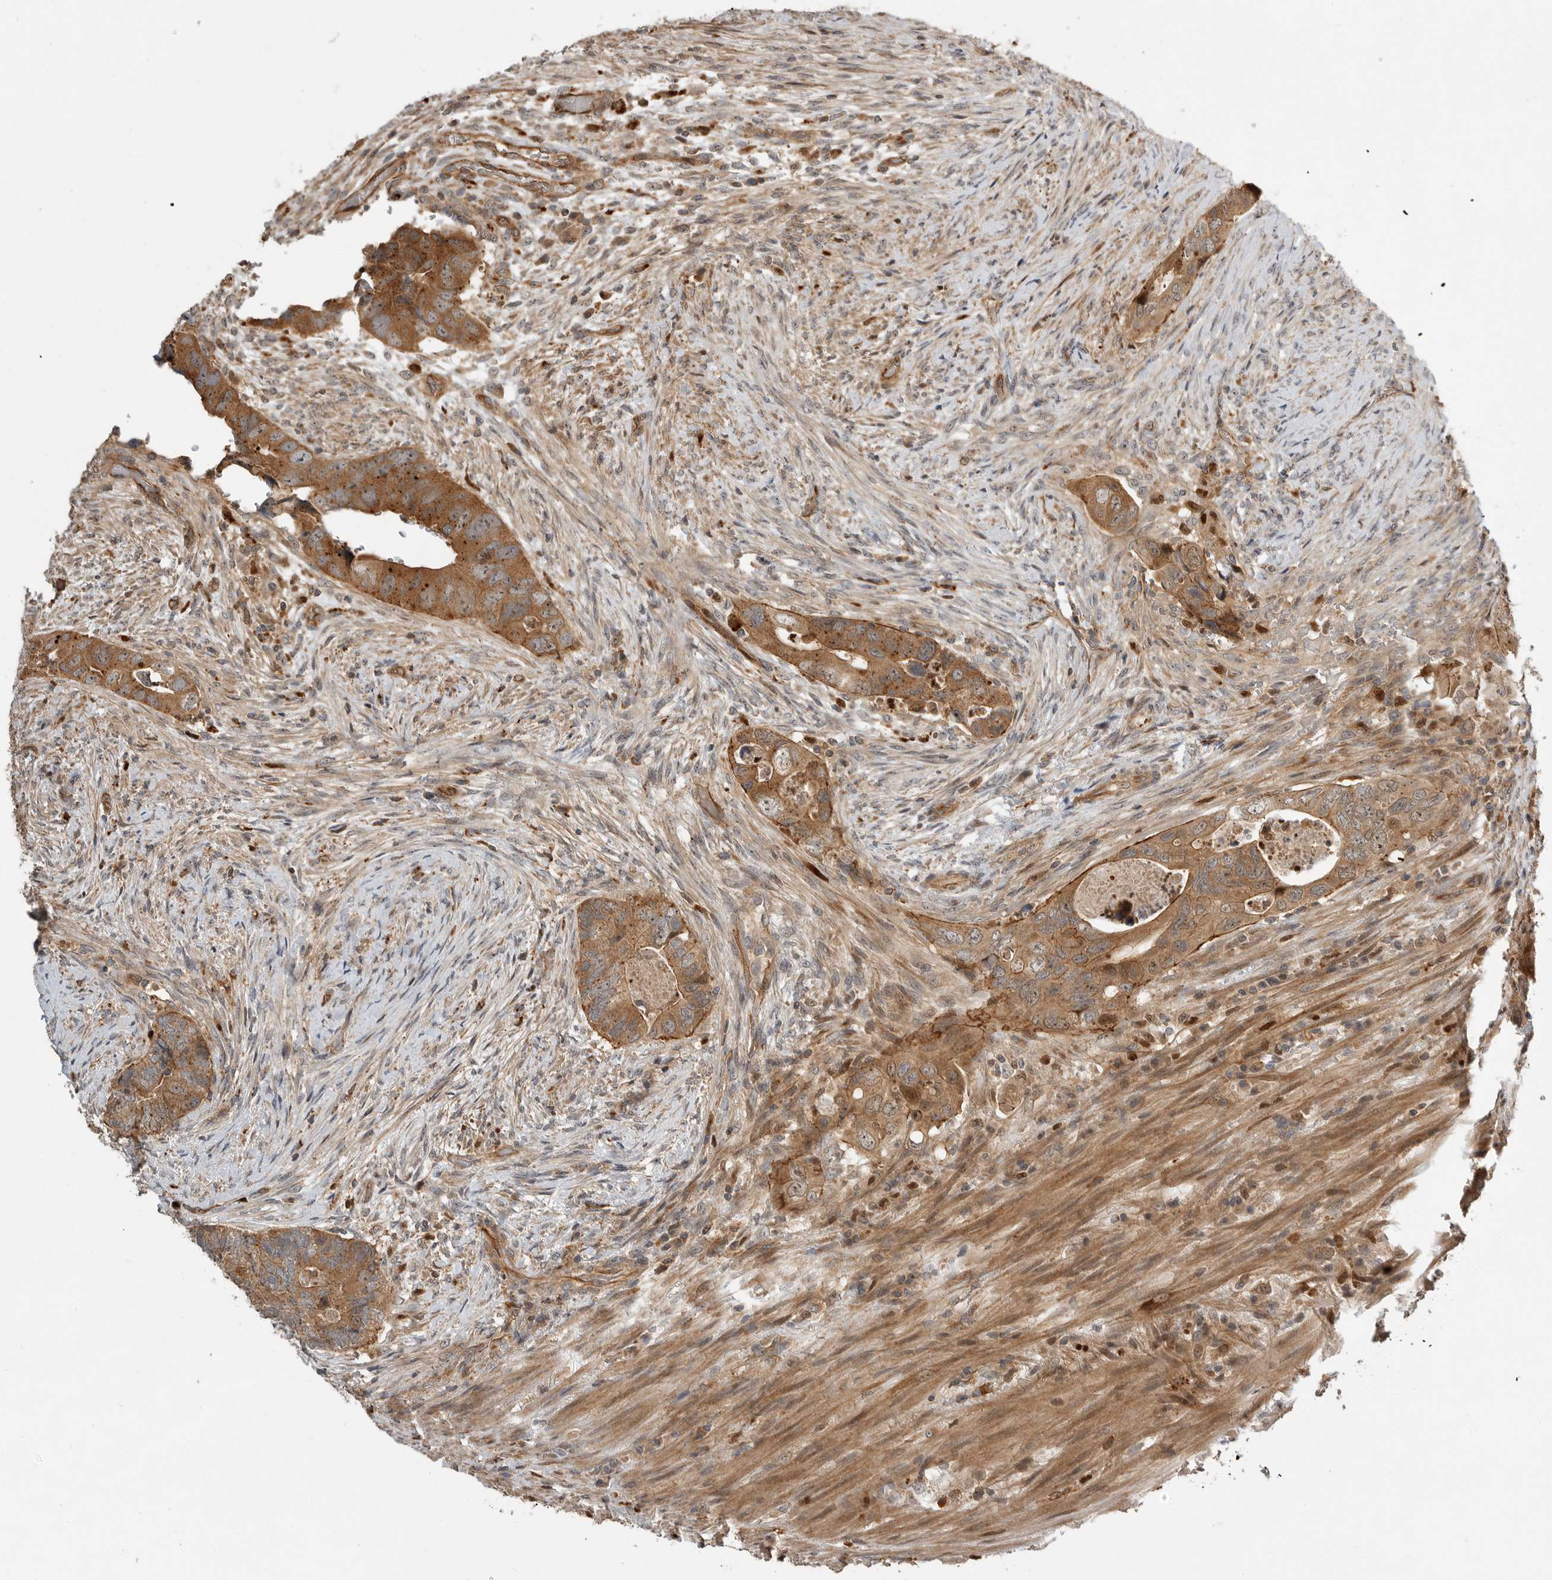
{"staining": {"intensity": "moderate", "quantity": ">75%", "location": "cytoplasmic/membranous"}, "tissue": "colorectal cancer", "cell_type": "Tumor cells", "image_type": "cancer", "snomed": [{"axis": "morphology", "description": "Adenocarcinoma, NOS"}, {"axis": "topography", "description": "Rectum"}], "caption": "Adenocarcinoma (colorectal) tissue demonstrates moderate cytoplasmic/membranous positivity in about >75% of tumor cells", "gene": "STRAP", "patient": {"sex": "male", "age": 63}}